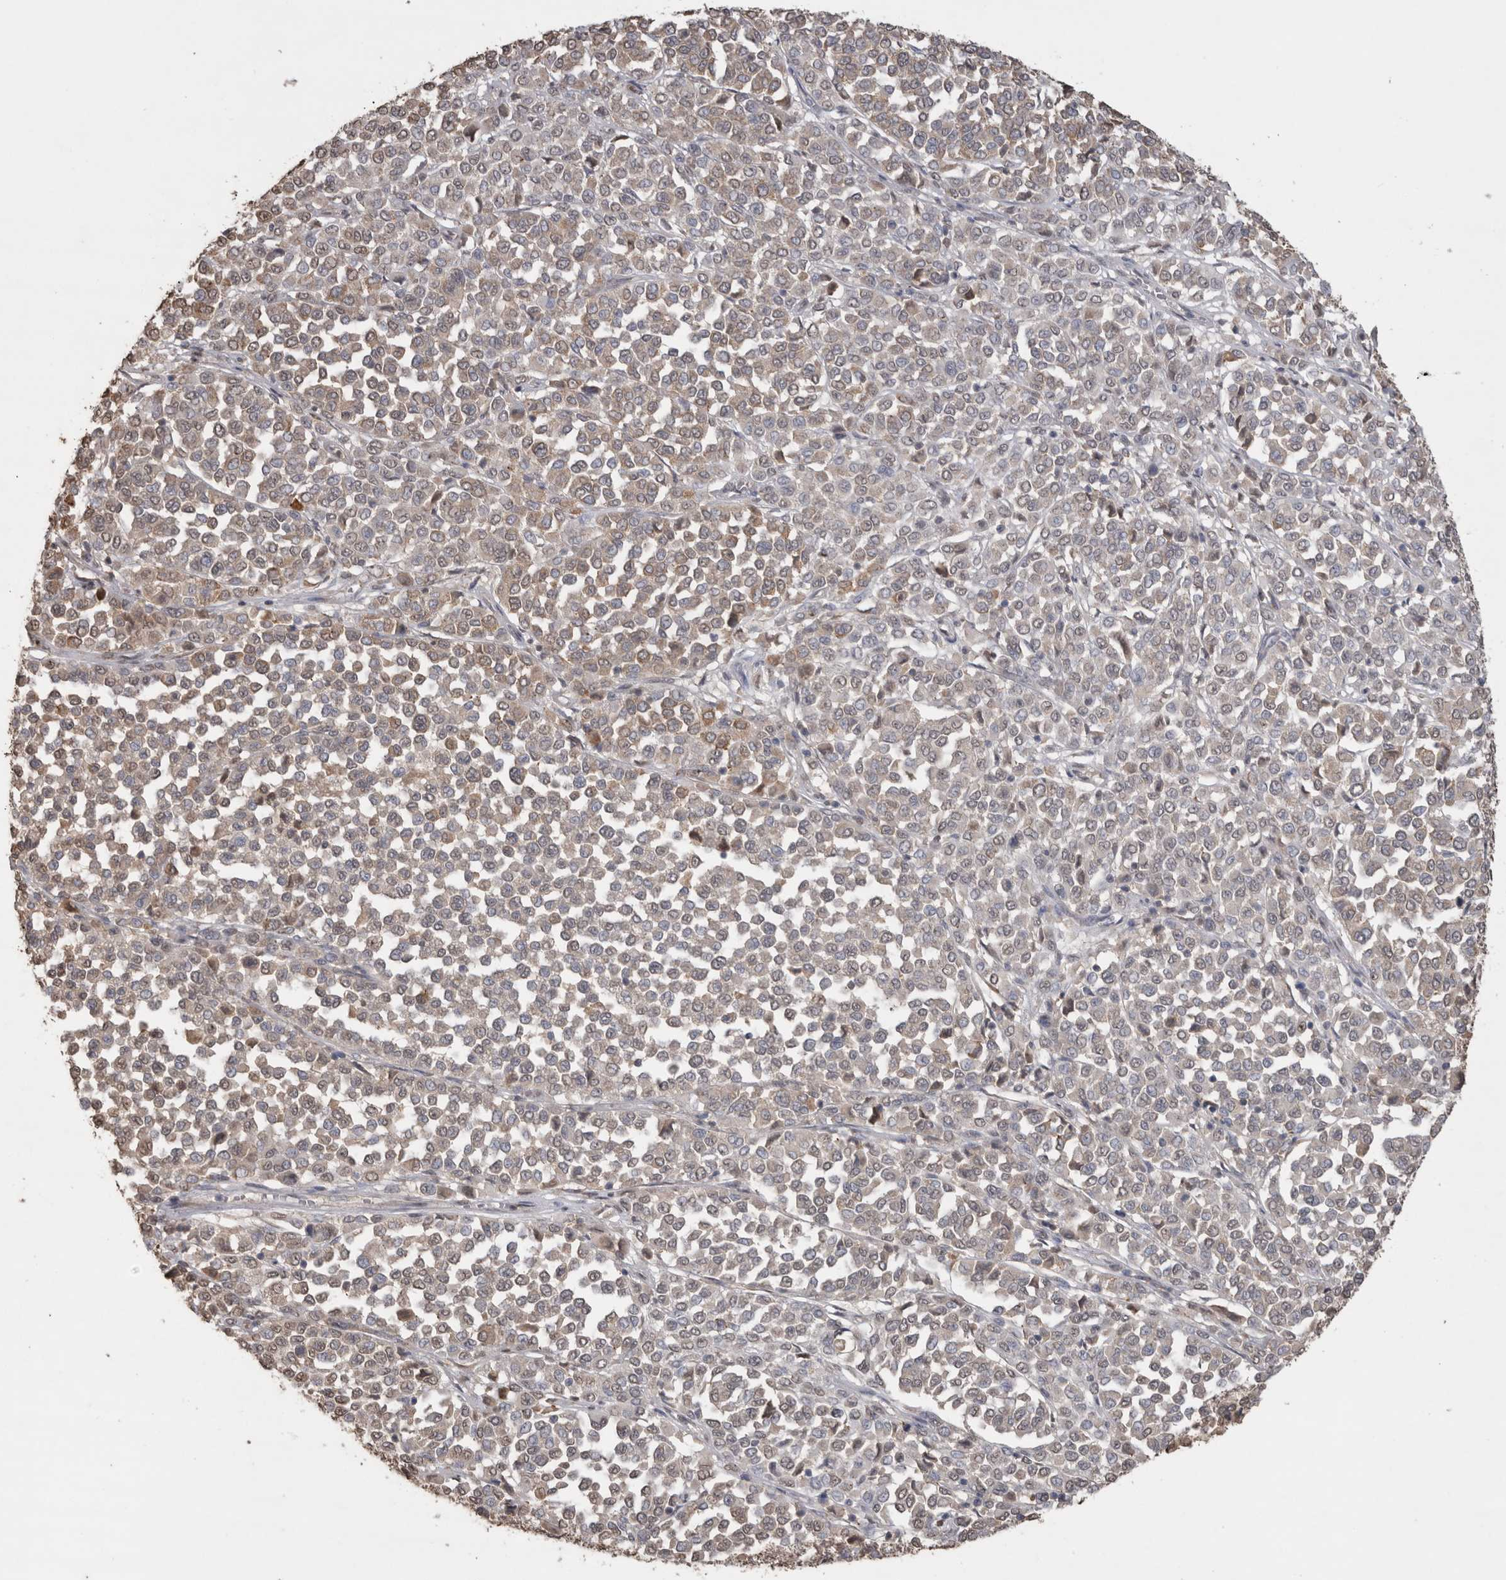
{"staining": {"intensity": "weak", "quantity": ">75%", "location": "cytoplasmic/membranous"}, "tissue": "melanoma", "cell_type": "Tumor cells", "image_type": "cancer", "snomed": [{"axis": "morphology", "description": "Malignant melanoma, Metastatic site"}, {"axis": "topography", "description": "Pancreas"}], "caption": "Melanoma was stained to show a protein in brown. There is low levels of weak cytoplasmic/membranous staining in approximately >75% of tumor cells.", "gene": "CRELD2", "patient": {"sex": "female", "age": 30}}